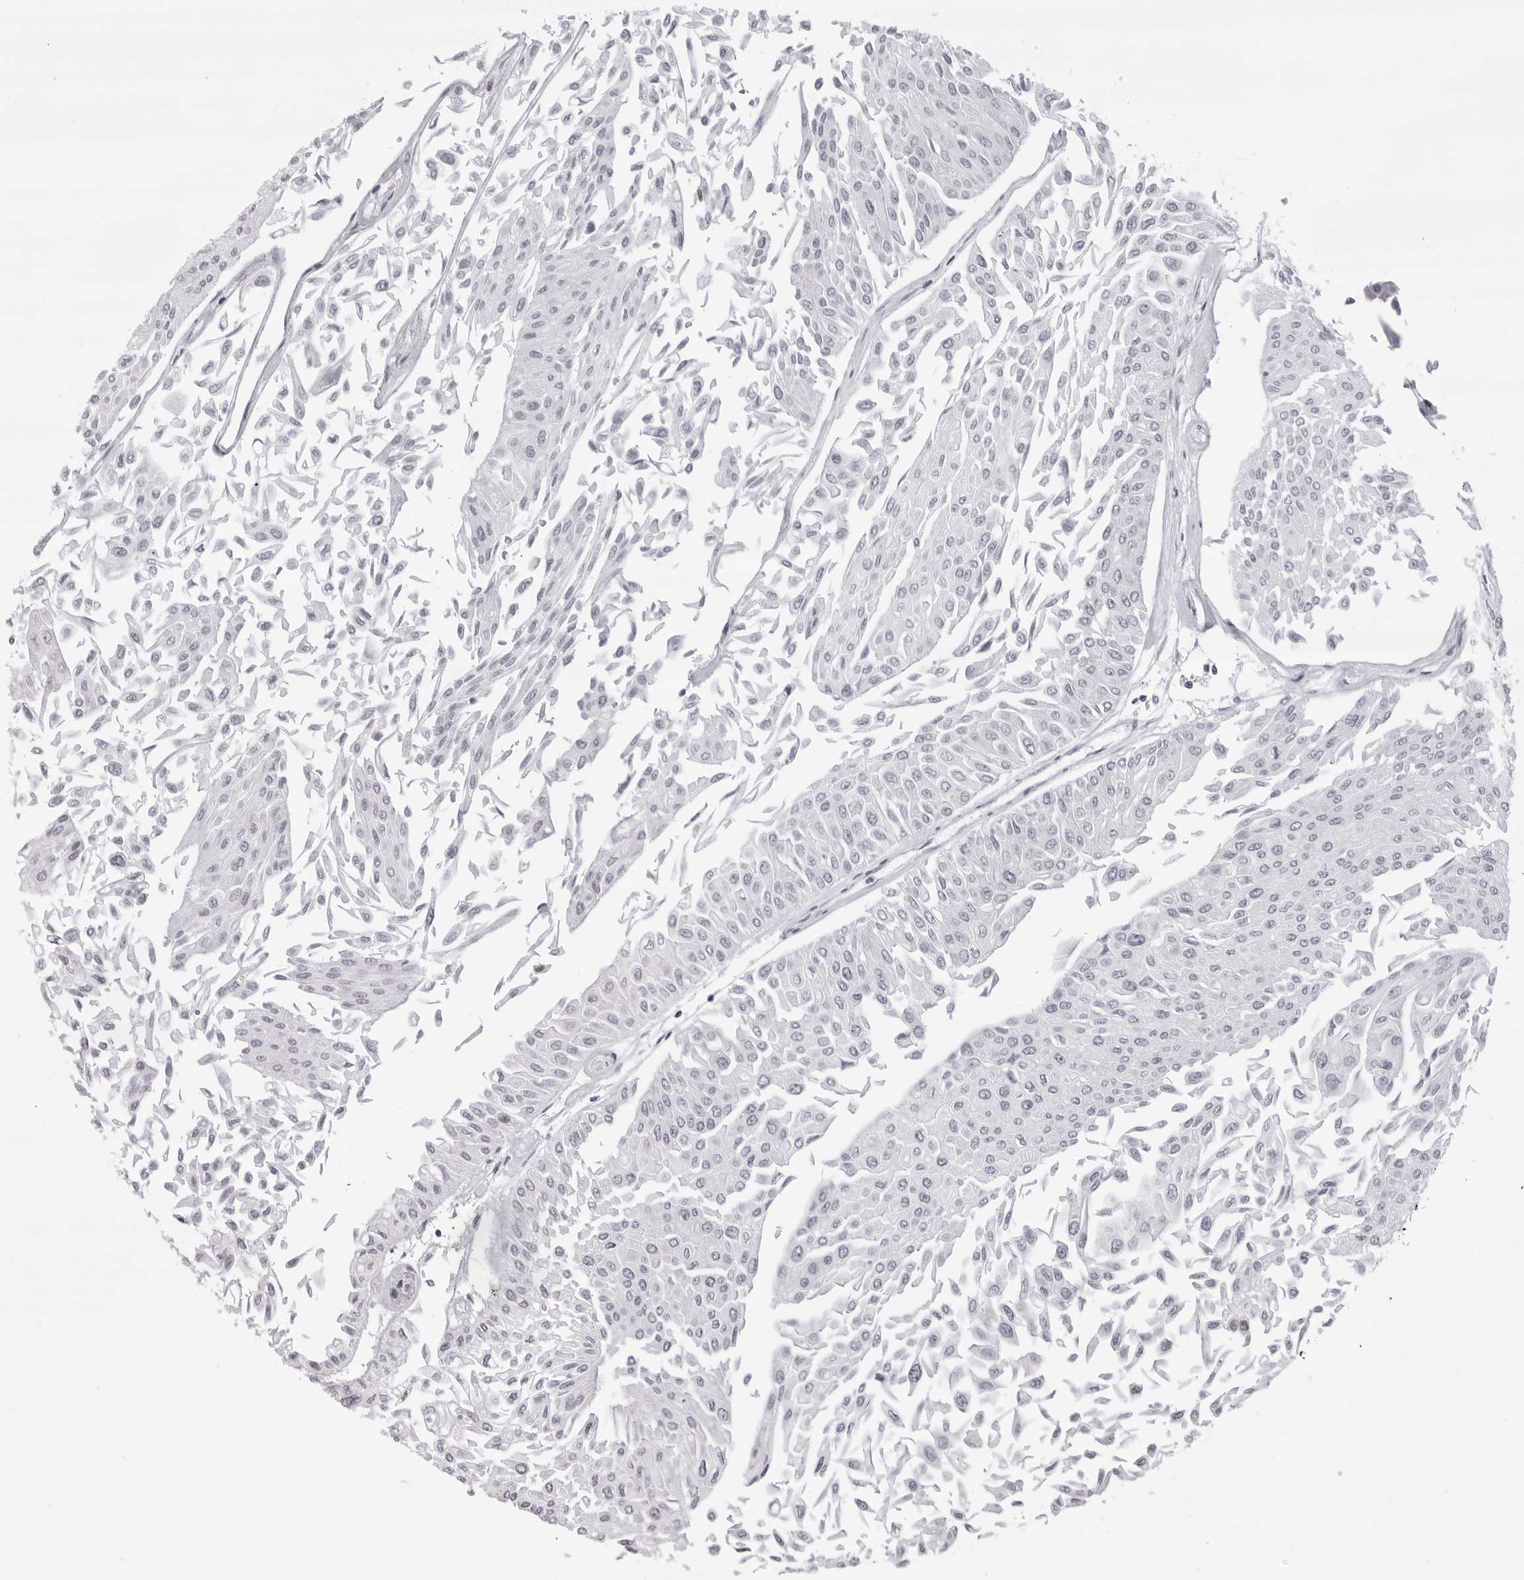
{"staining": {"intensity": "negative", "quantity": "none", "location": "none"}, "tissue": "urothelial cancer", "cell_type": "Tumor cells", "image_type": "cancer", "snomed": [{"axis": "morphology", "description": "Urothelial carcinoma, Low grade"}, {"axis": "topography", "description": "Urinary bladder"}], "caption": "The image shows no staining of tumor cells in urothelial cancer.", "gene": "PHF3", "patient": {"sex": "male", "age": 67}}